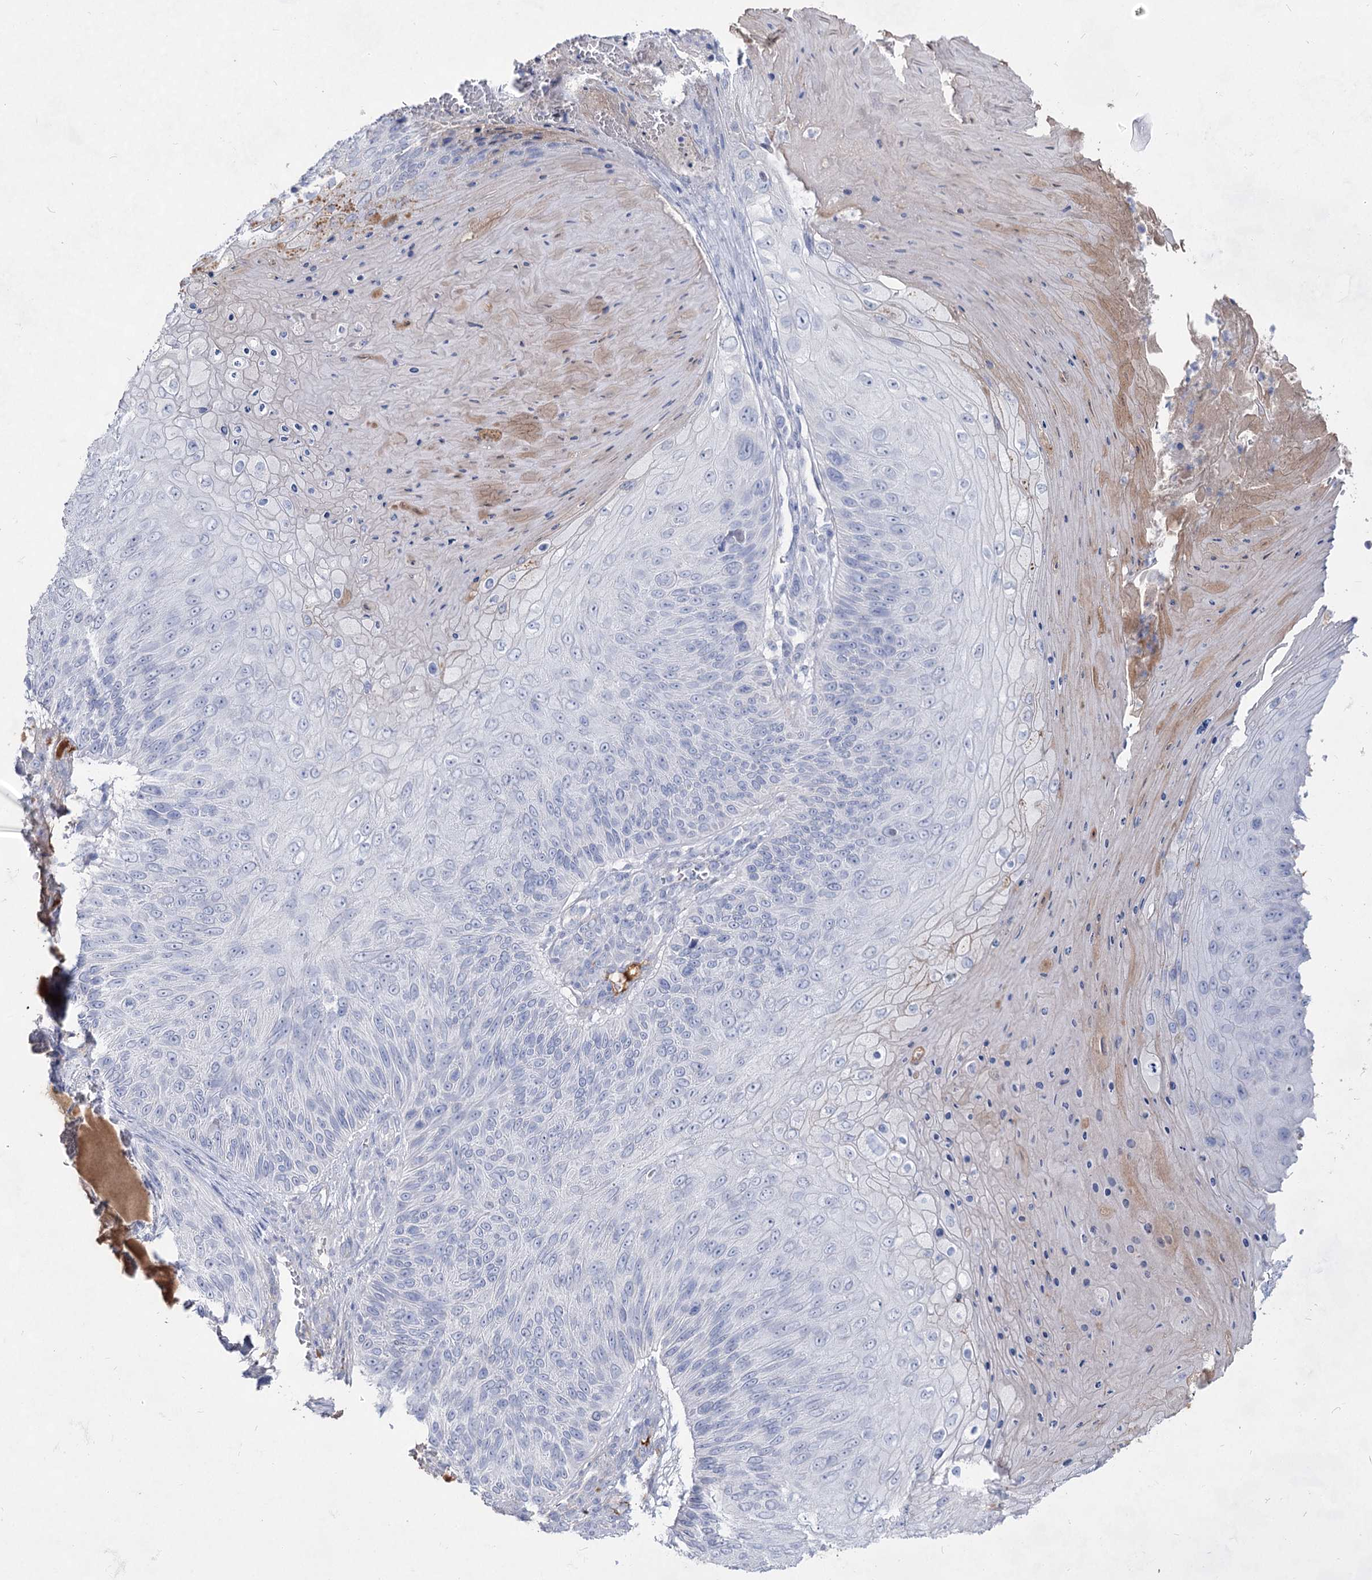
{"staining": {"intensity": "negative", "quantity": "none", "location": "none"}, "tissue": "skin cancer", "cell_type": "Tumor cells", "image_type": "cancer", "snomed": [{"axis": "morphology", "description": "Squamous cell carcinoma, NOS"}, {"axis": "topography", "description": "Skin"}], "caption": "Squamous cell carcinoma (skin) stained for a protein using immunohistochemistry reveals no expression tumor cells.", "gene": "ACRV1", "patient": {"sex": "female", "age": 88}}